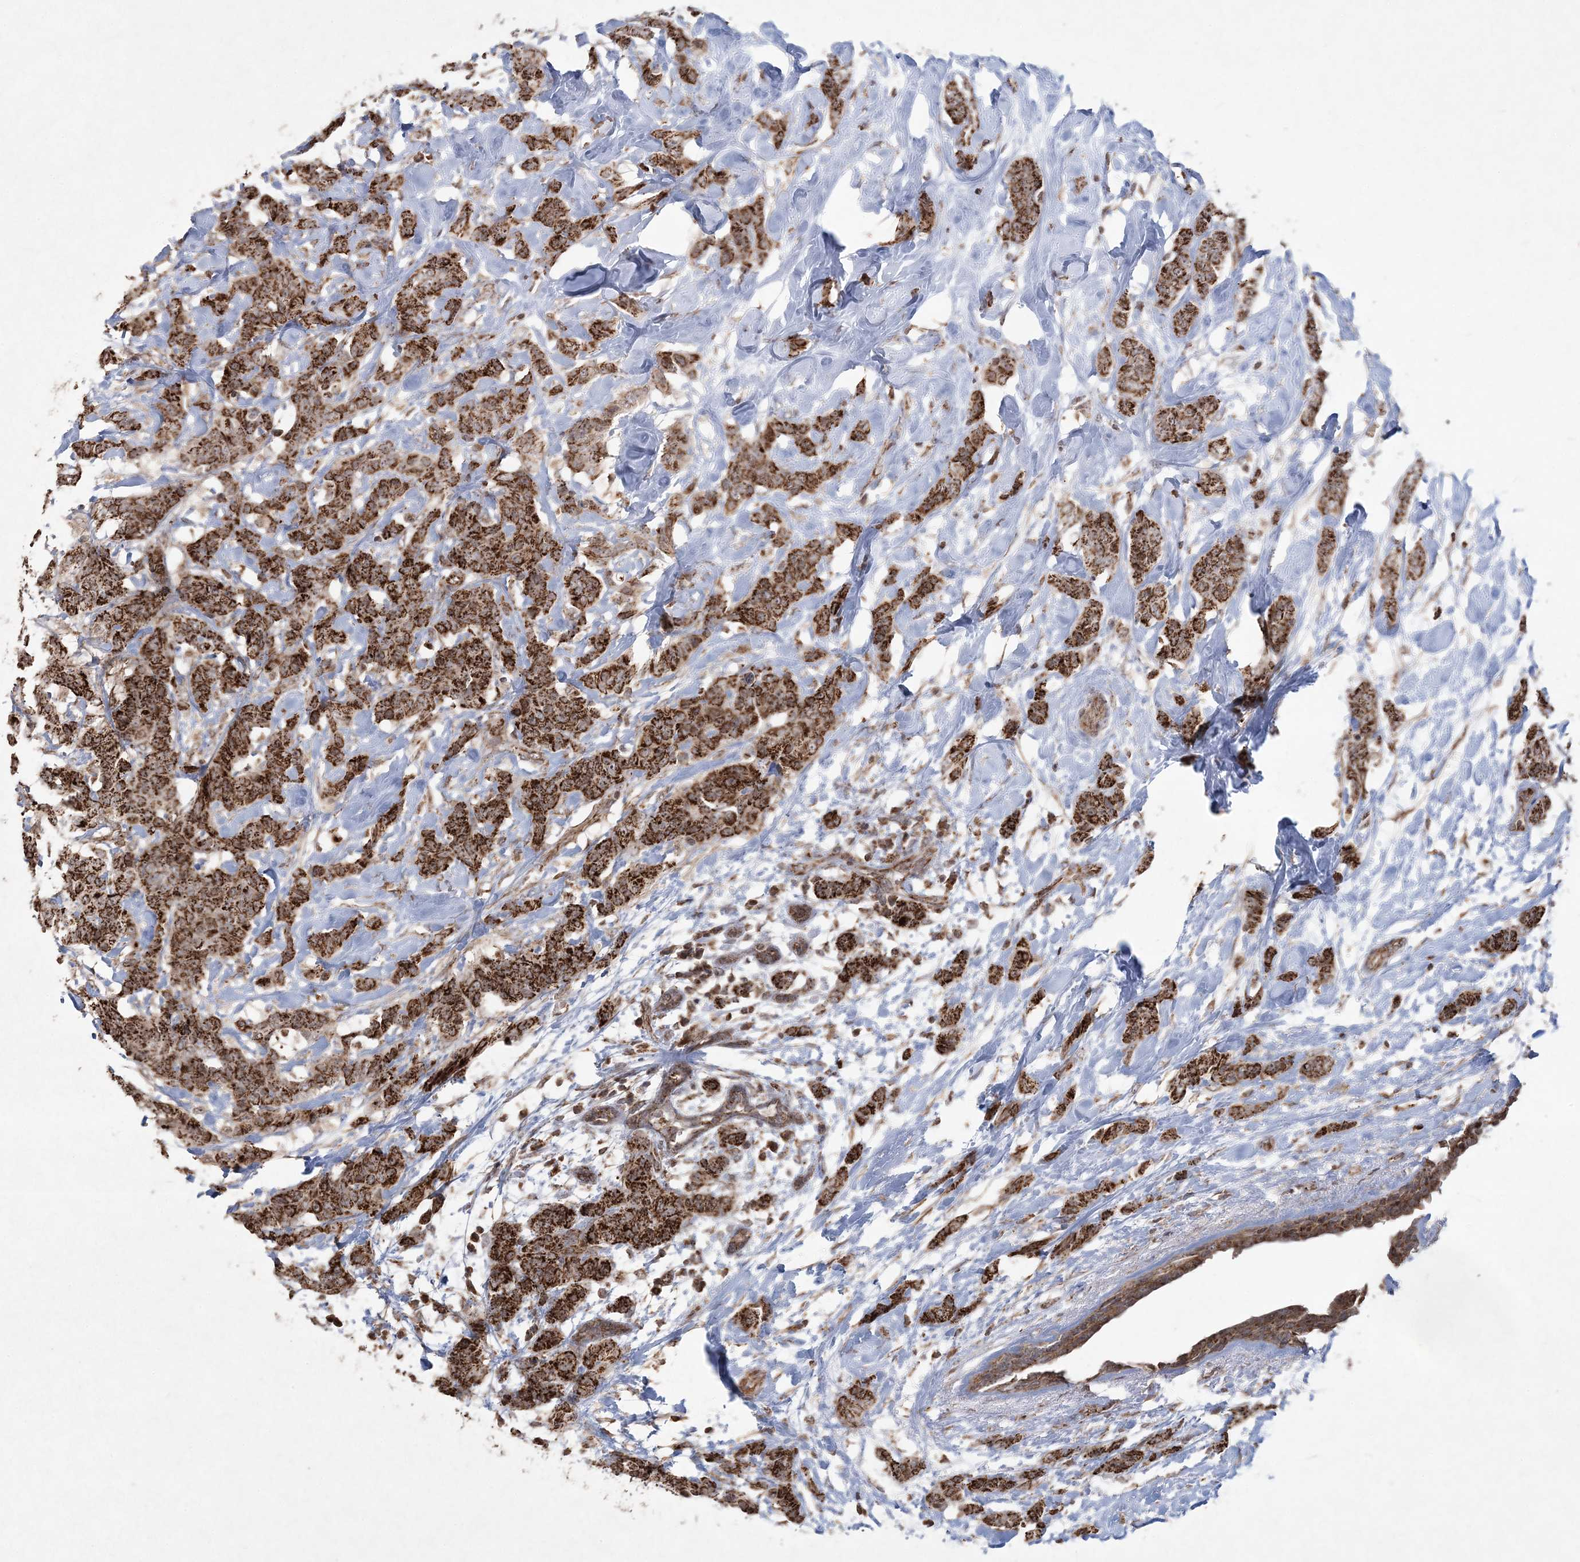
{"staining": {"intensity": "strong", "quantity": ">75%", "location": "cytoplasmic/membranous"}, "tissue": "breast cancer", "cell_type": "Tumor cells", "image_type": "cancer", "snomed": [{"axis": "morphology", "description": "Normal tissue, NOS"}, {"axis": "morphology", "description": "Duct carcinoma"}, {"axis": "topography", "description": "Breast"}], "caption": "Human breast cancer (invasive ductal carcinoma) stained with a protein marker shows strong staining in tumor cells.", "gene": "LRPPRC", "patient": {"sex": "female", "age": 40}}